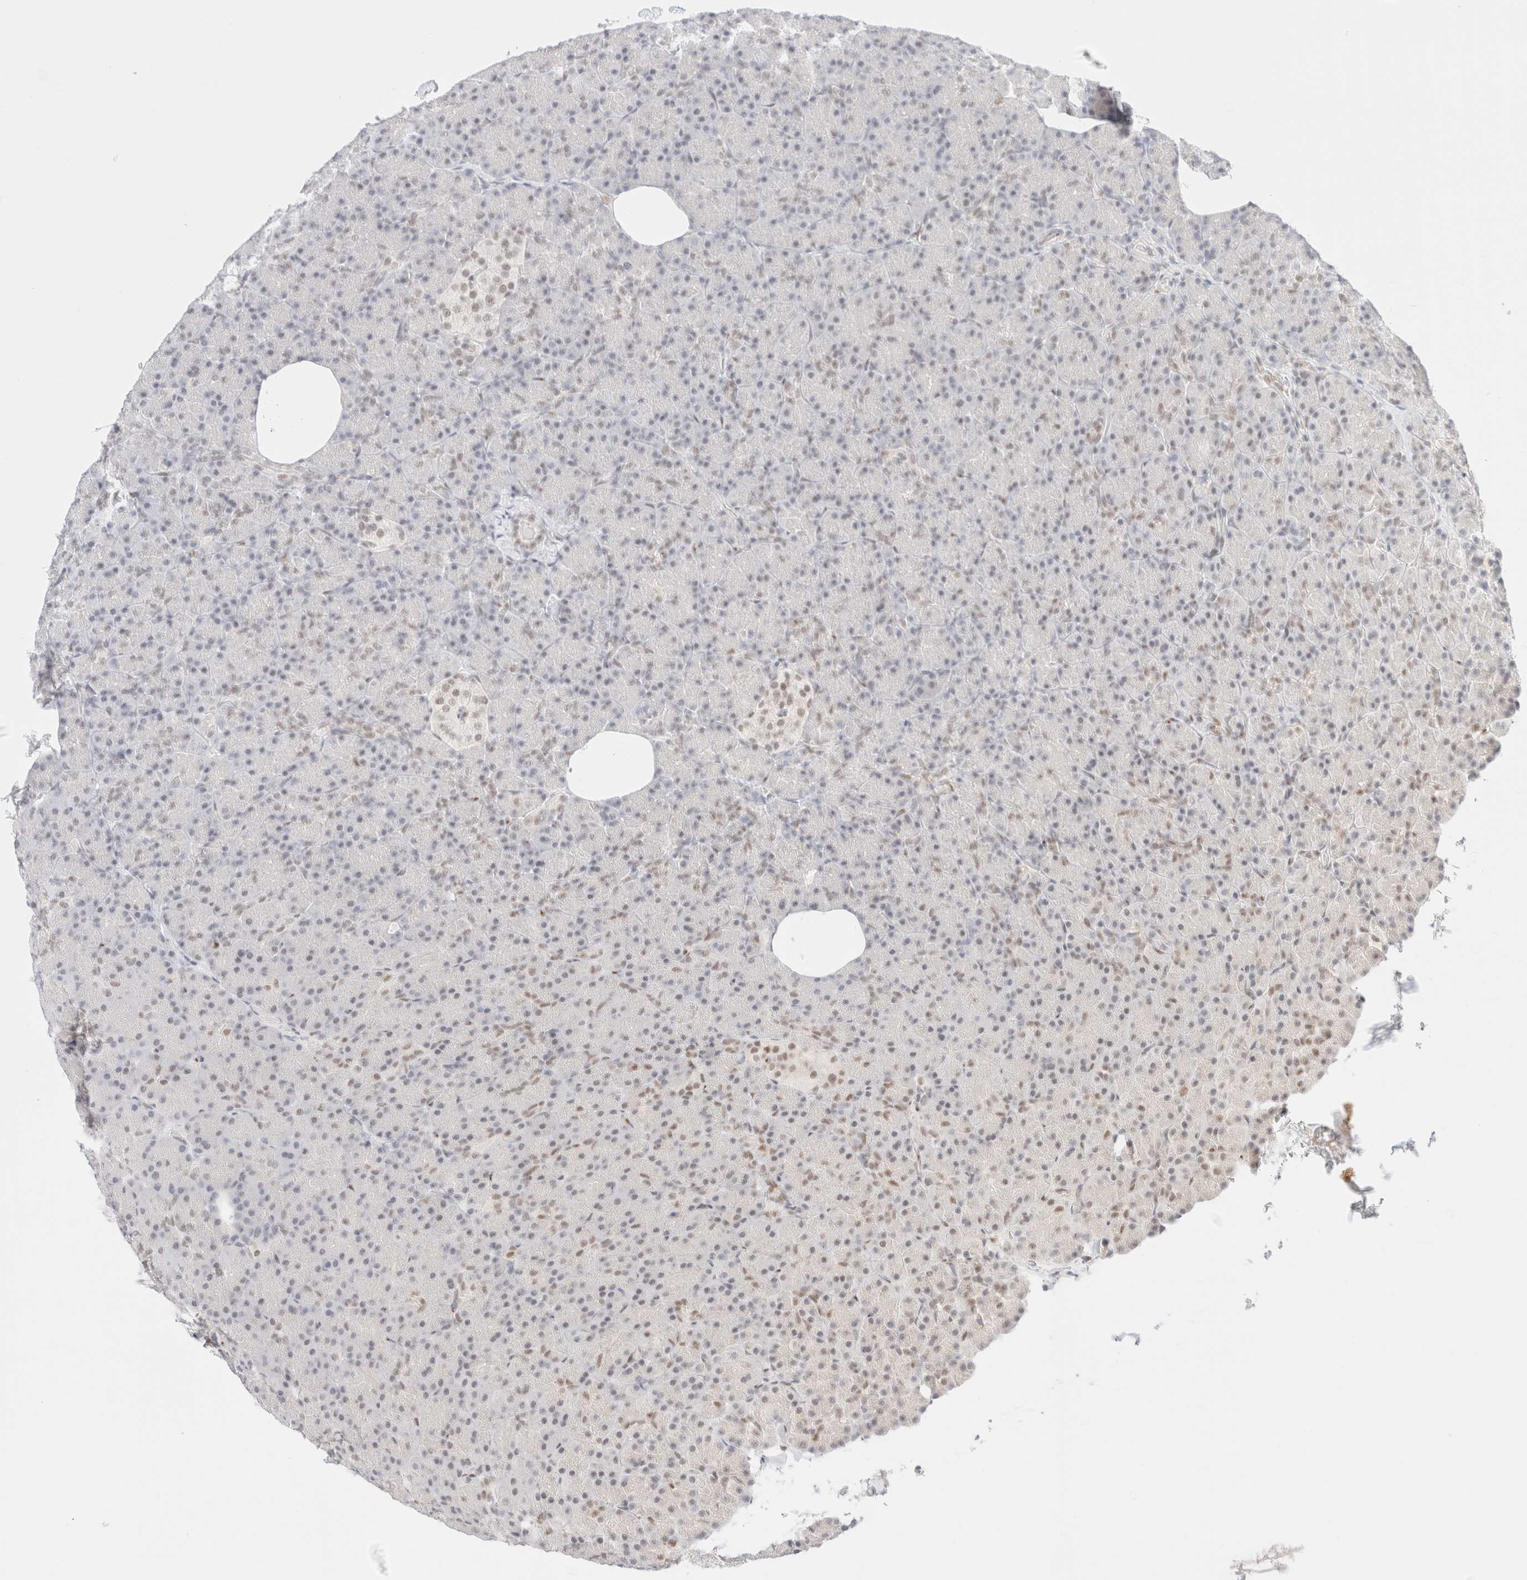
{"staining": {"intensity": "moderate", "quantity": "<25%", "location": "nuclear"}, "tissue": "pancreas", "cell_type": "Exocrine glandular cells", "image_type": "normal", "snomed": [{"axis": "morphology", "description": "Normal tissue, NOS"}, {"axis": "topography", "description": "Pancreas"}], "caption": "Pancreas stained with a brown dye exhibits moderate nuclear positive positivity in approximately <25% of exocrine glandular cells.", "gene": "CIC", "patient": {"sex": "female", "age": 43}}